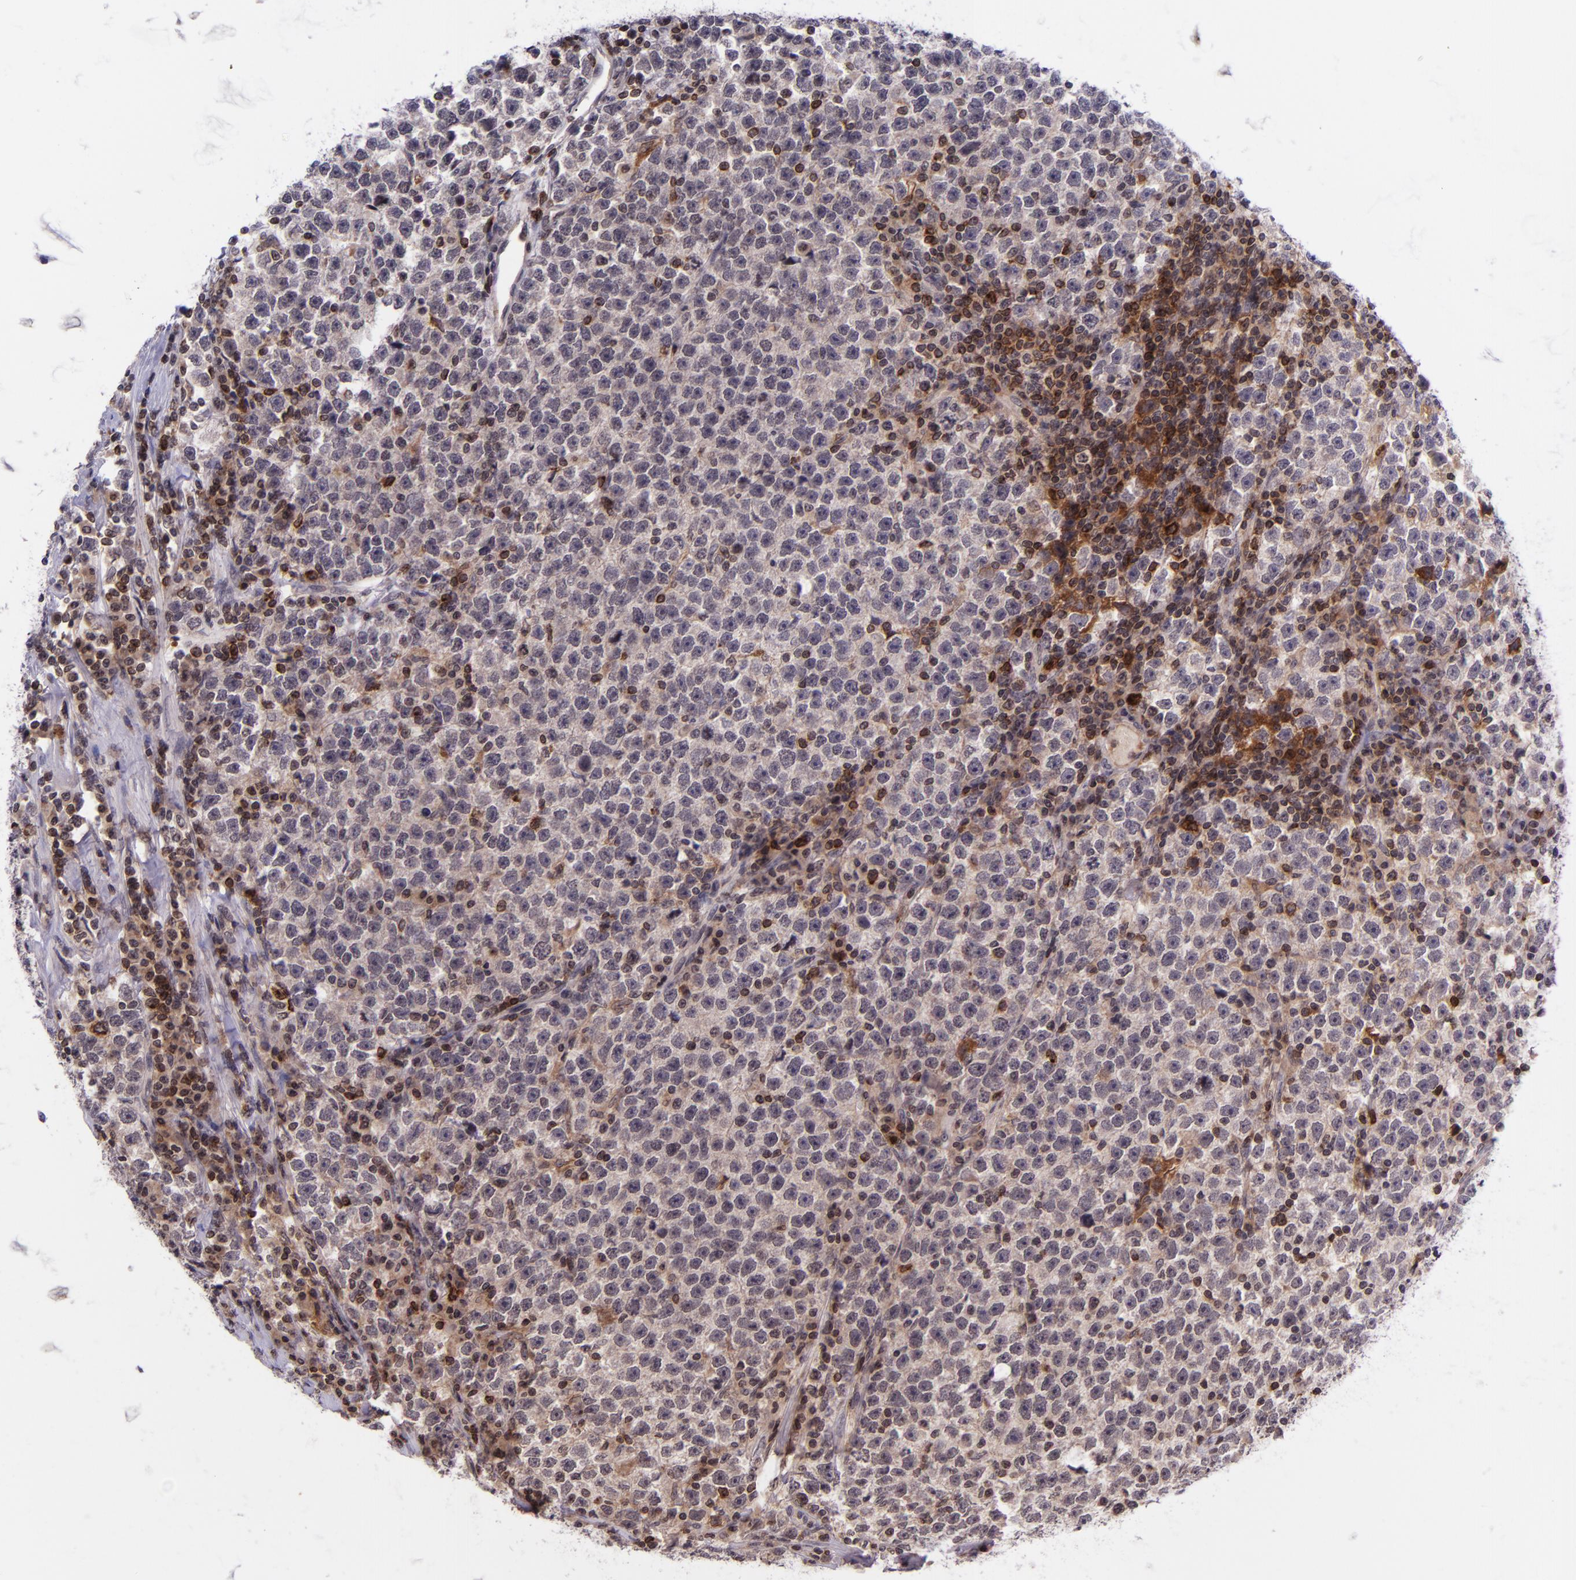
{"staining": {"intensity": "weak", "quantity": "25%-75%", "location": "cytoplasmic/membranous"}, "tissue": "testis cancer", "cell_type": "Tumor cells", "image_type": "cancer", "snomed": [{"axis": "morphology", "description": "Seminoma, NOS"}, {"axis": "topography", "description": "Testis"}], "caption": "DAB immunohistochemical staining of testis cancer displays weak cytoplasmic/membranous protein expression in about 25%-75% of tumor cells.", "gene": "SELL", "patient": {"sex": "male", "age": 43}}